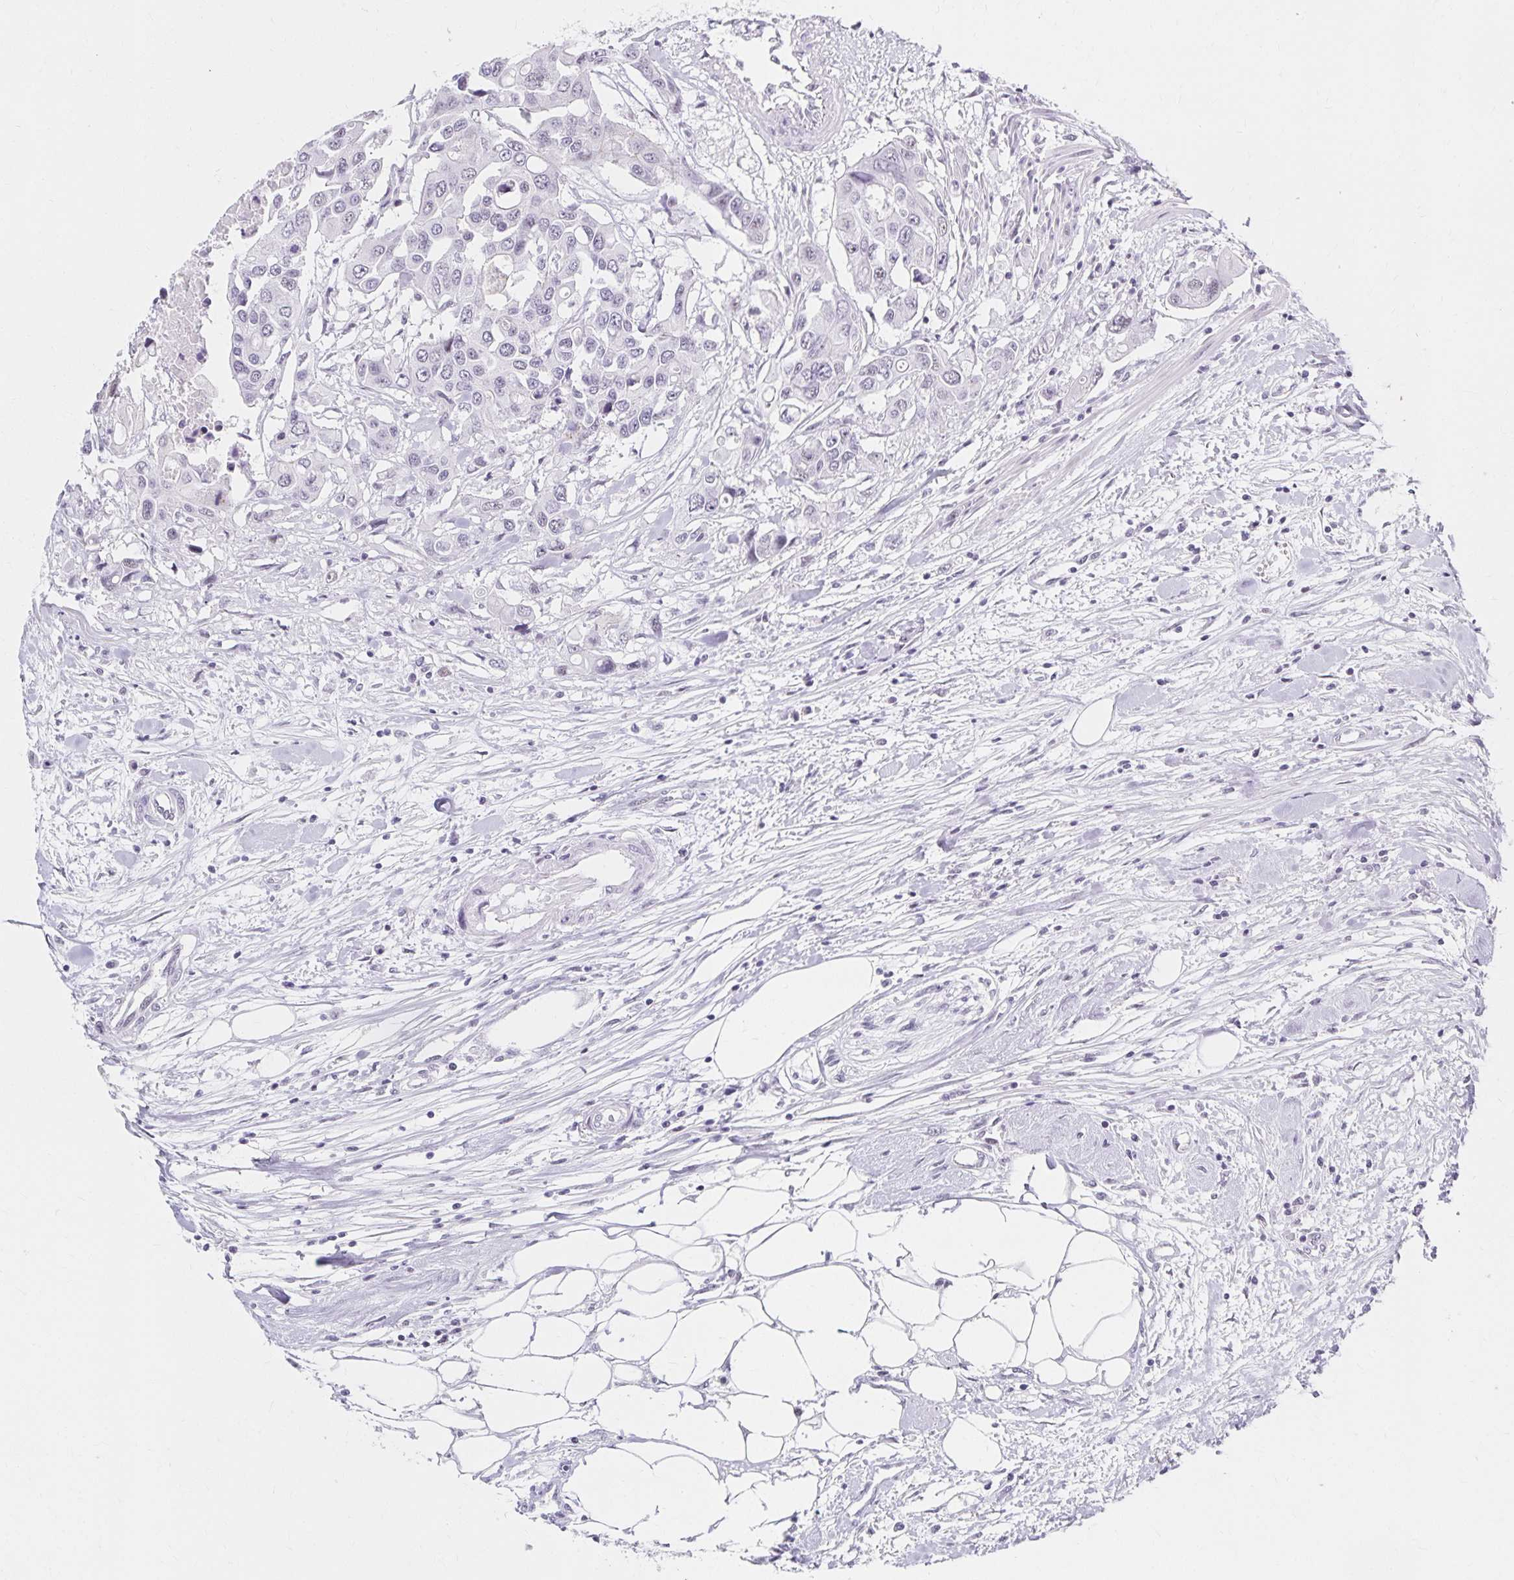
{"staining": {"intensity": "negative", "quantity": "none", "location": "none"}, "tissue": "colorectal cancer", "cell_type": "Tumor cells", "image_type": "cancer", "snomed": [{"axis": "morphology", "description": "Adenocarcinoma, NOS"}, {"axis": "topography", "description": "Colon"}], "caption": "A high-resolution photomicrograph shows immunohistochemistry (IHC) staining of adenocarcinoma (colorectal), which displays no significant expression in tumor cells.", "gene": "C20orf85", "patient": {"sex": "male", "age": 77}}